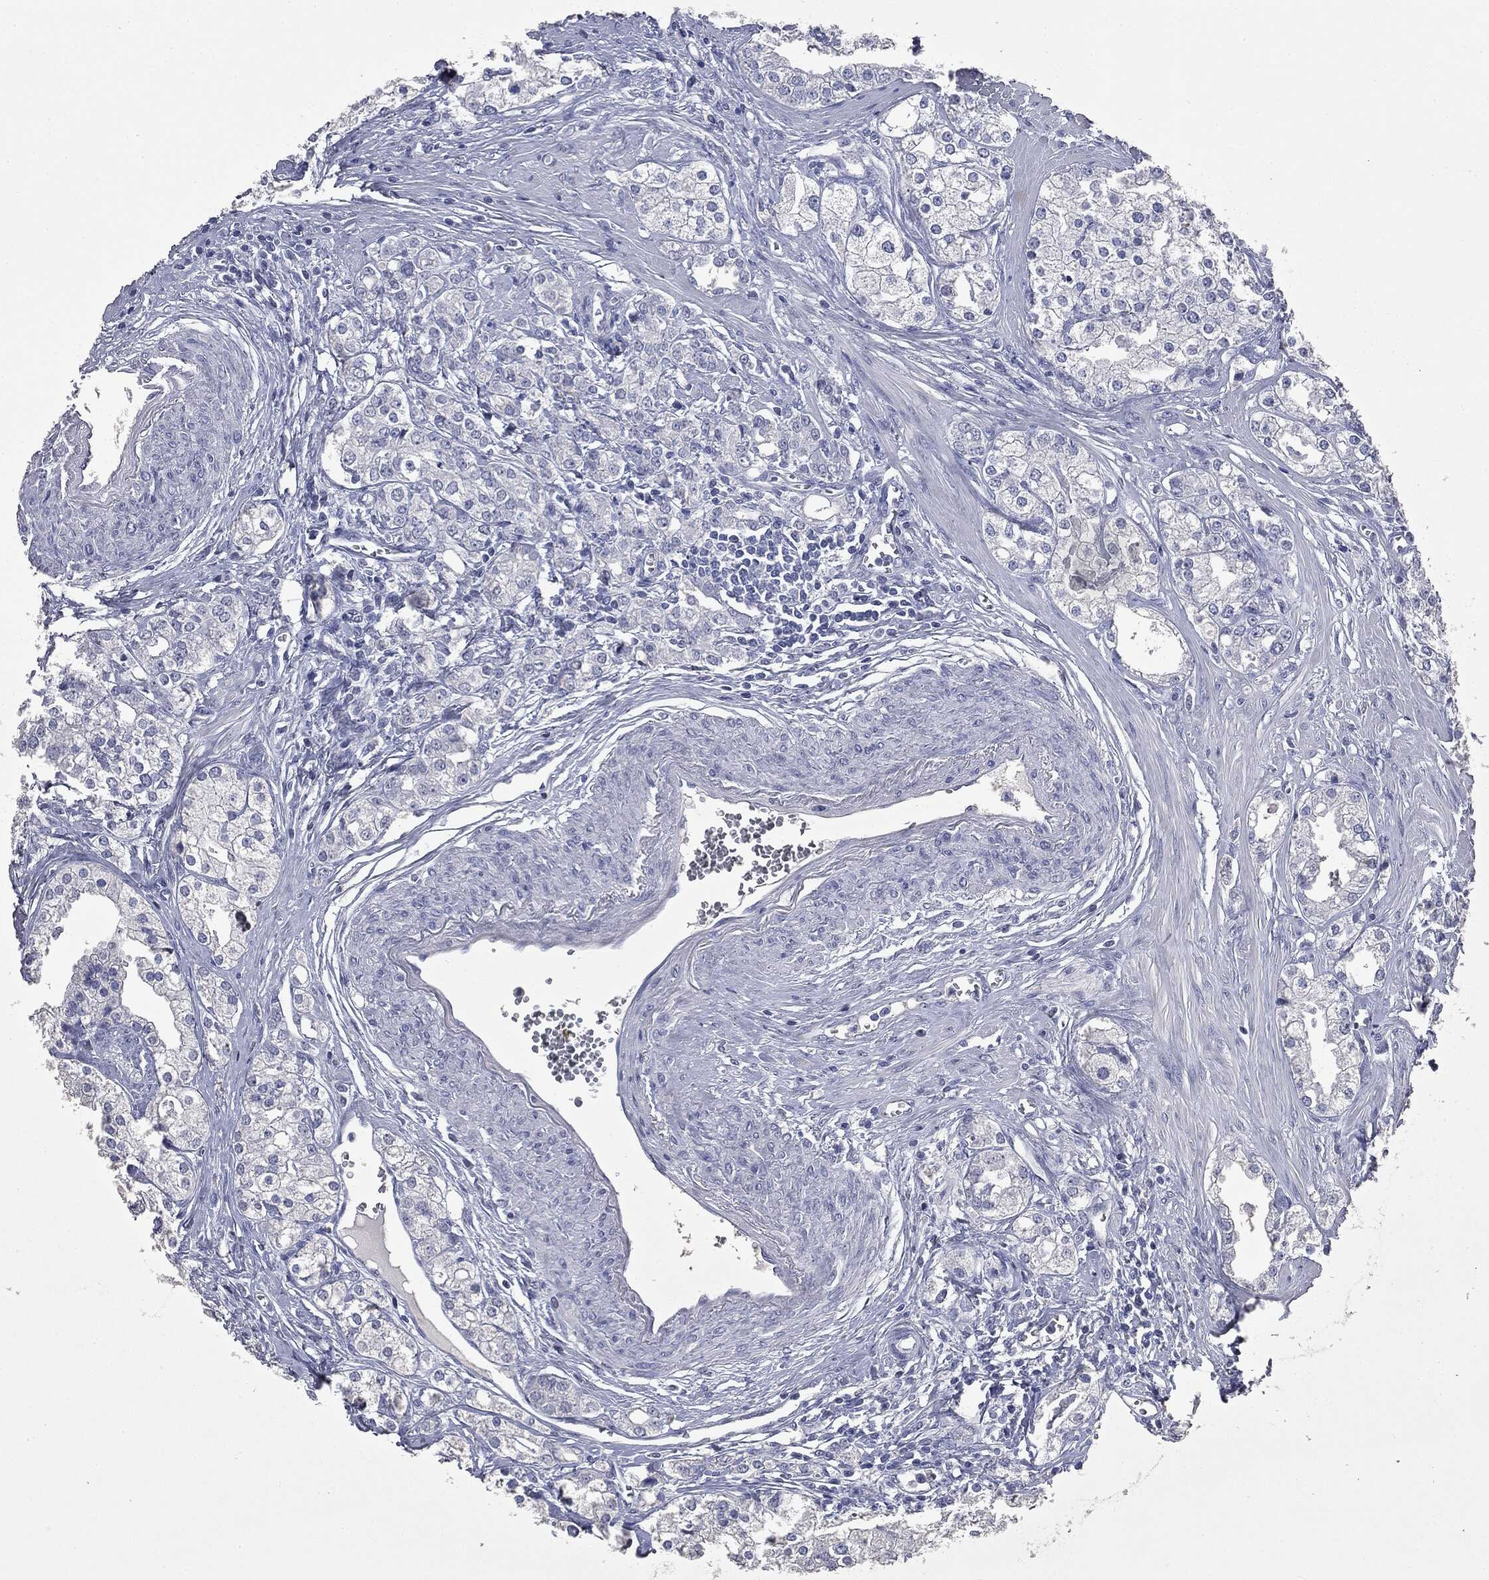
{"staining": {"intensity": "negative", "quantity": "none", "location": "none"}, "tissue": "prostate cancer", "cell_type": "Tumor cells", "image_type": "cancer", "snomed": [{"axis": "morphology", "description": "Adenocarcinoma, NOS"}, {"axis": "topography", "description": "Prostate and seminal vesicle, NOS"}, {"axis": "topography", "description": "Prostate"}], "caption": "IHC micrograph of neoplastic tissue: adenocarcinoma (prostate) stained with DAB (3,3'-diaminobenzidine) displays no significant protein positivity in tumor cells.", "gene": "ATP2A1", "patient": {"sex": "male", "age": 62}}